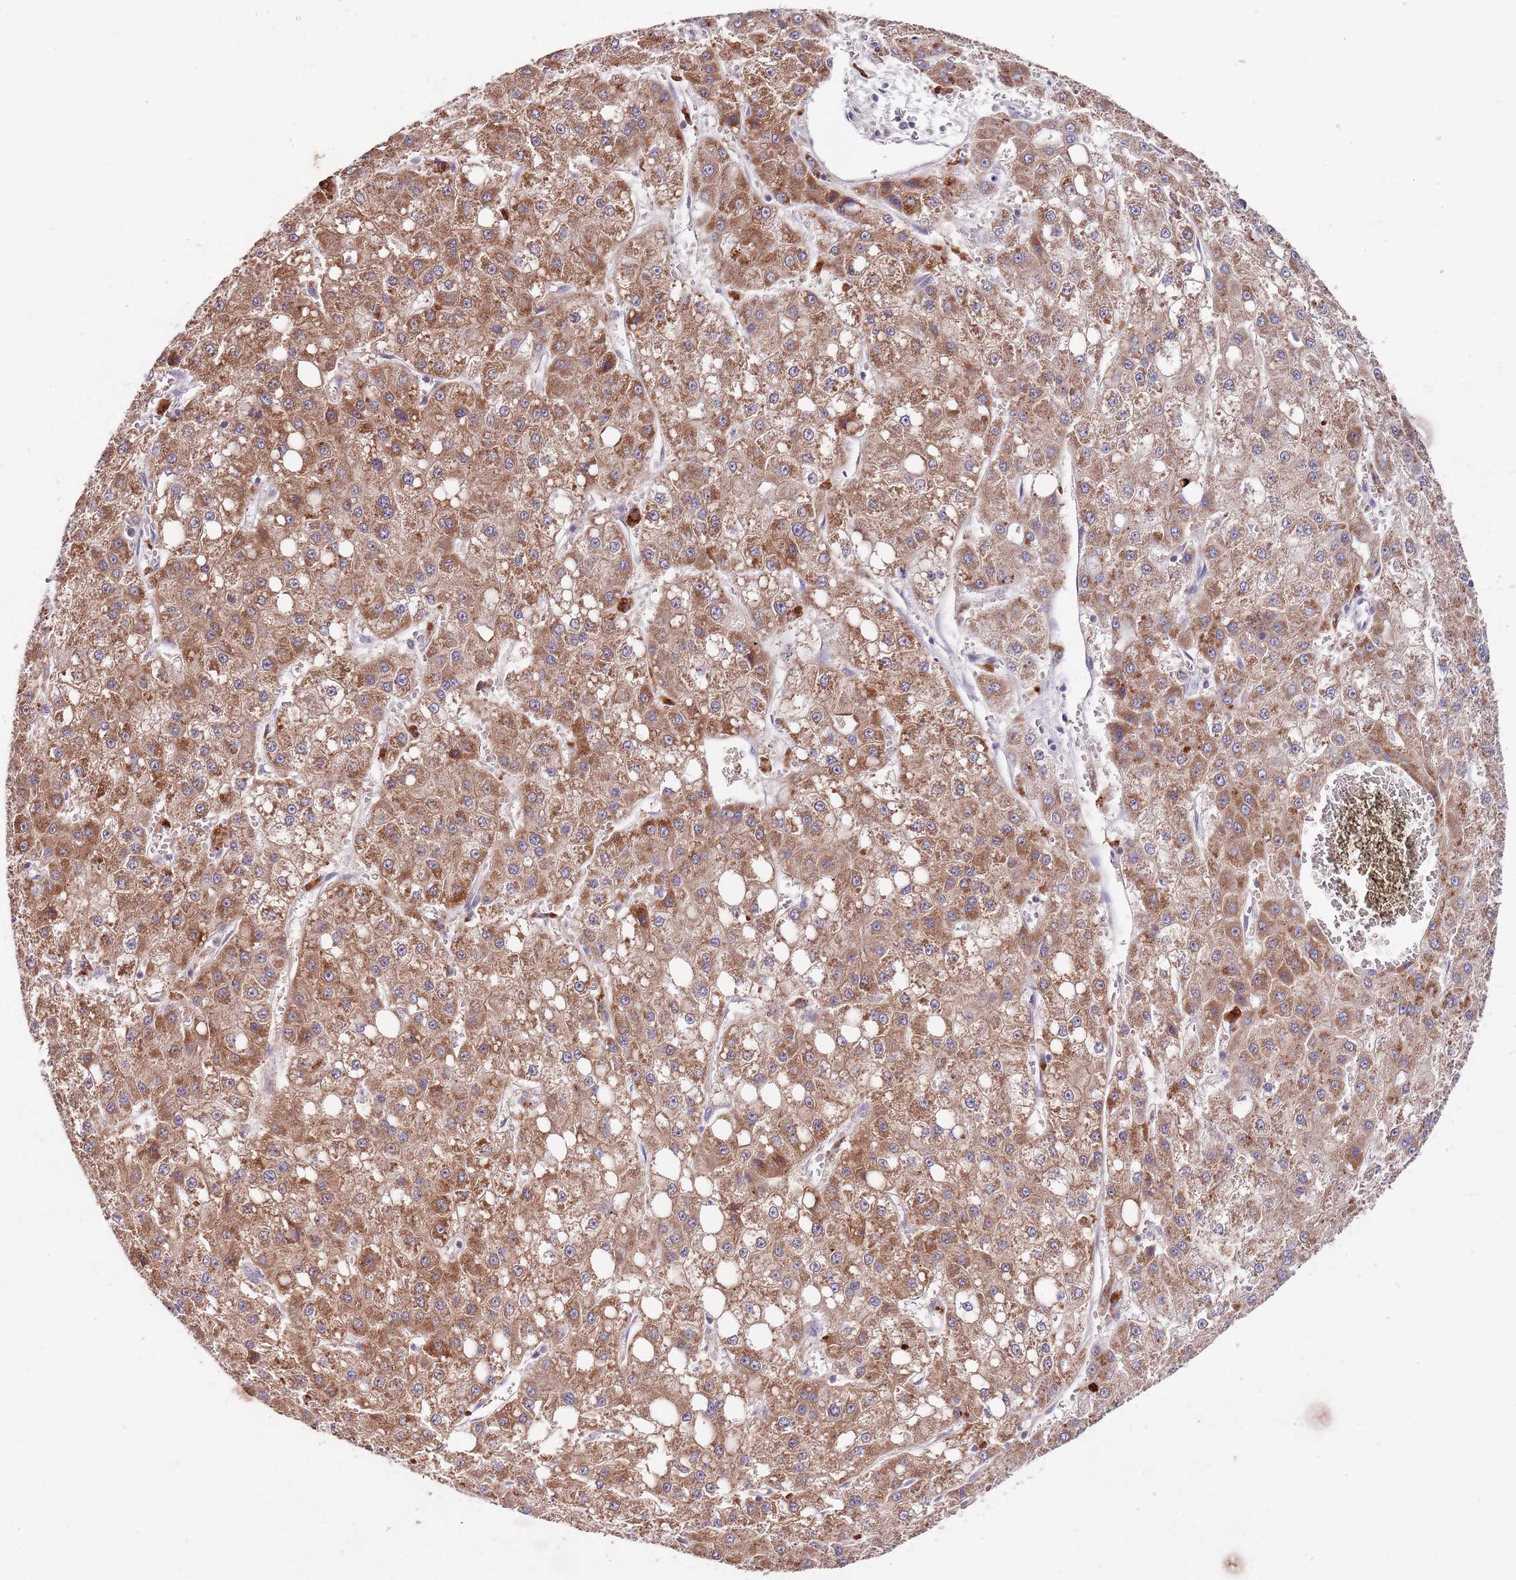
{"staining": {"intensity": "moderate", "quantity": ">75%", "location": "cytoplasmic/membranous"}, "tissue": "liver cancer", "cell_type": "Tumor cells", "image_type": "cancer", "snomed": [{"axis": "morphology", "description": "Carcinoma, Hepatocellular, NOS"}, {"axis": "topography", "description": "Liver"}], "caption": "Immunohistochemistry of human hepatocellular carcinoma (liver) demonstrates medium levels of moderate cytoplasmic/membranous staining in approximately >75% of tumor cells.", "gene": "NRDE2", "patient": {"sex": "male", "age": 47}}